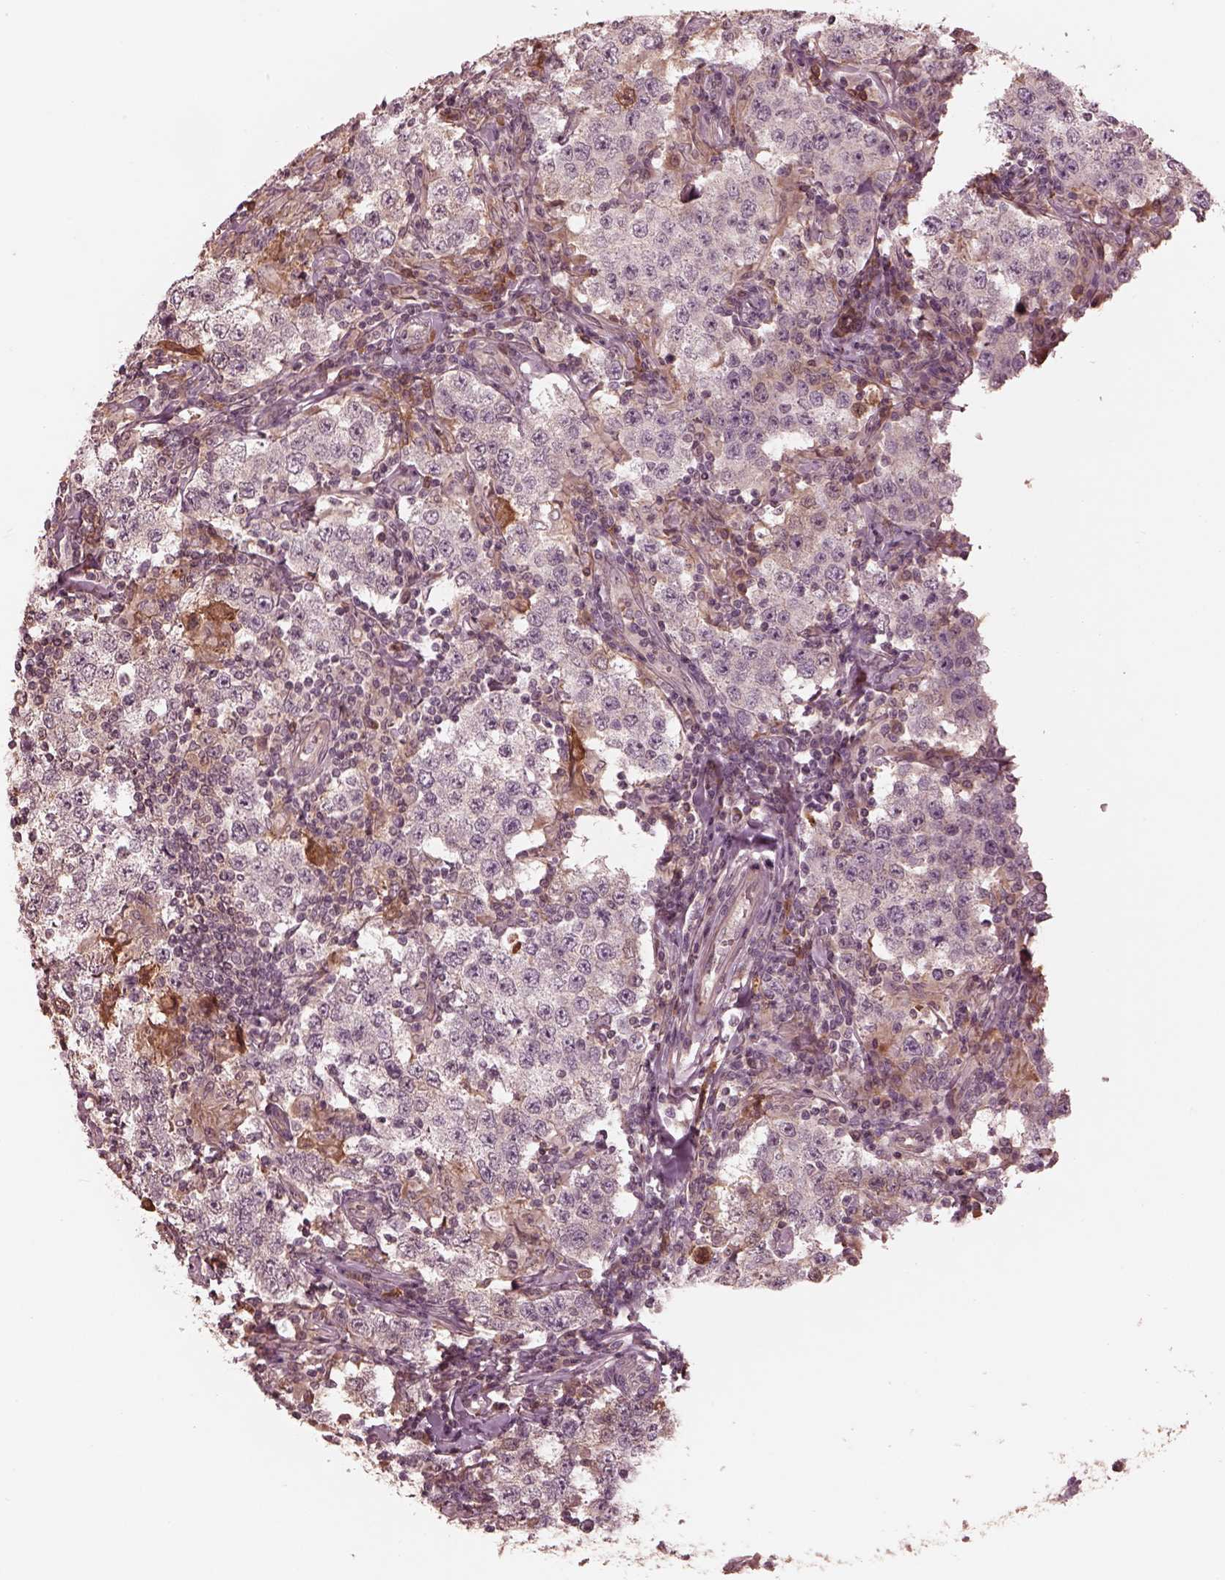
{"staining": {"intensity": "negative", "quantity": "none", "location": "none"}, "tissue": "testis cancer", "cell_type": "Tumor cells", "image_type": "cancer", "snomed": [{"axis": "morphology", "description": "Seminoma, NOS"}, {"axis": "morphology", "description": "Carcinoma, Embryonal, NOS"}, {"axis": "topography", "description": "Testis"}], "caption": "A high-resolution histopathology image shows immunohistochemistry staining of testis embryonal carcinoma, which displays no significant staining in tumor cells. The staining was performed using DAB to visualize the protein expression in brown, while the nuclei were stained in blue with hematoxylin (Magnification: 20x).", "gene": "TF", "patient": {"sex": "male", "age": 41}}